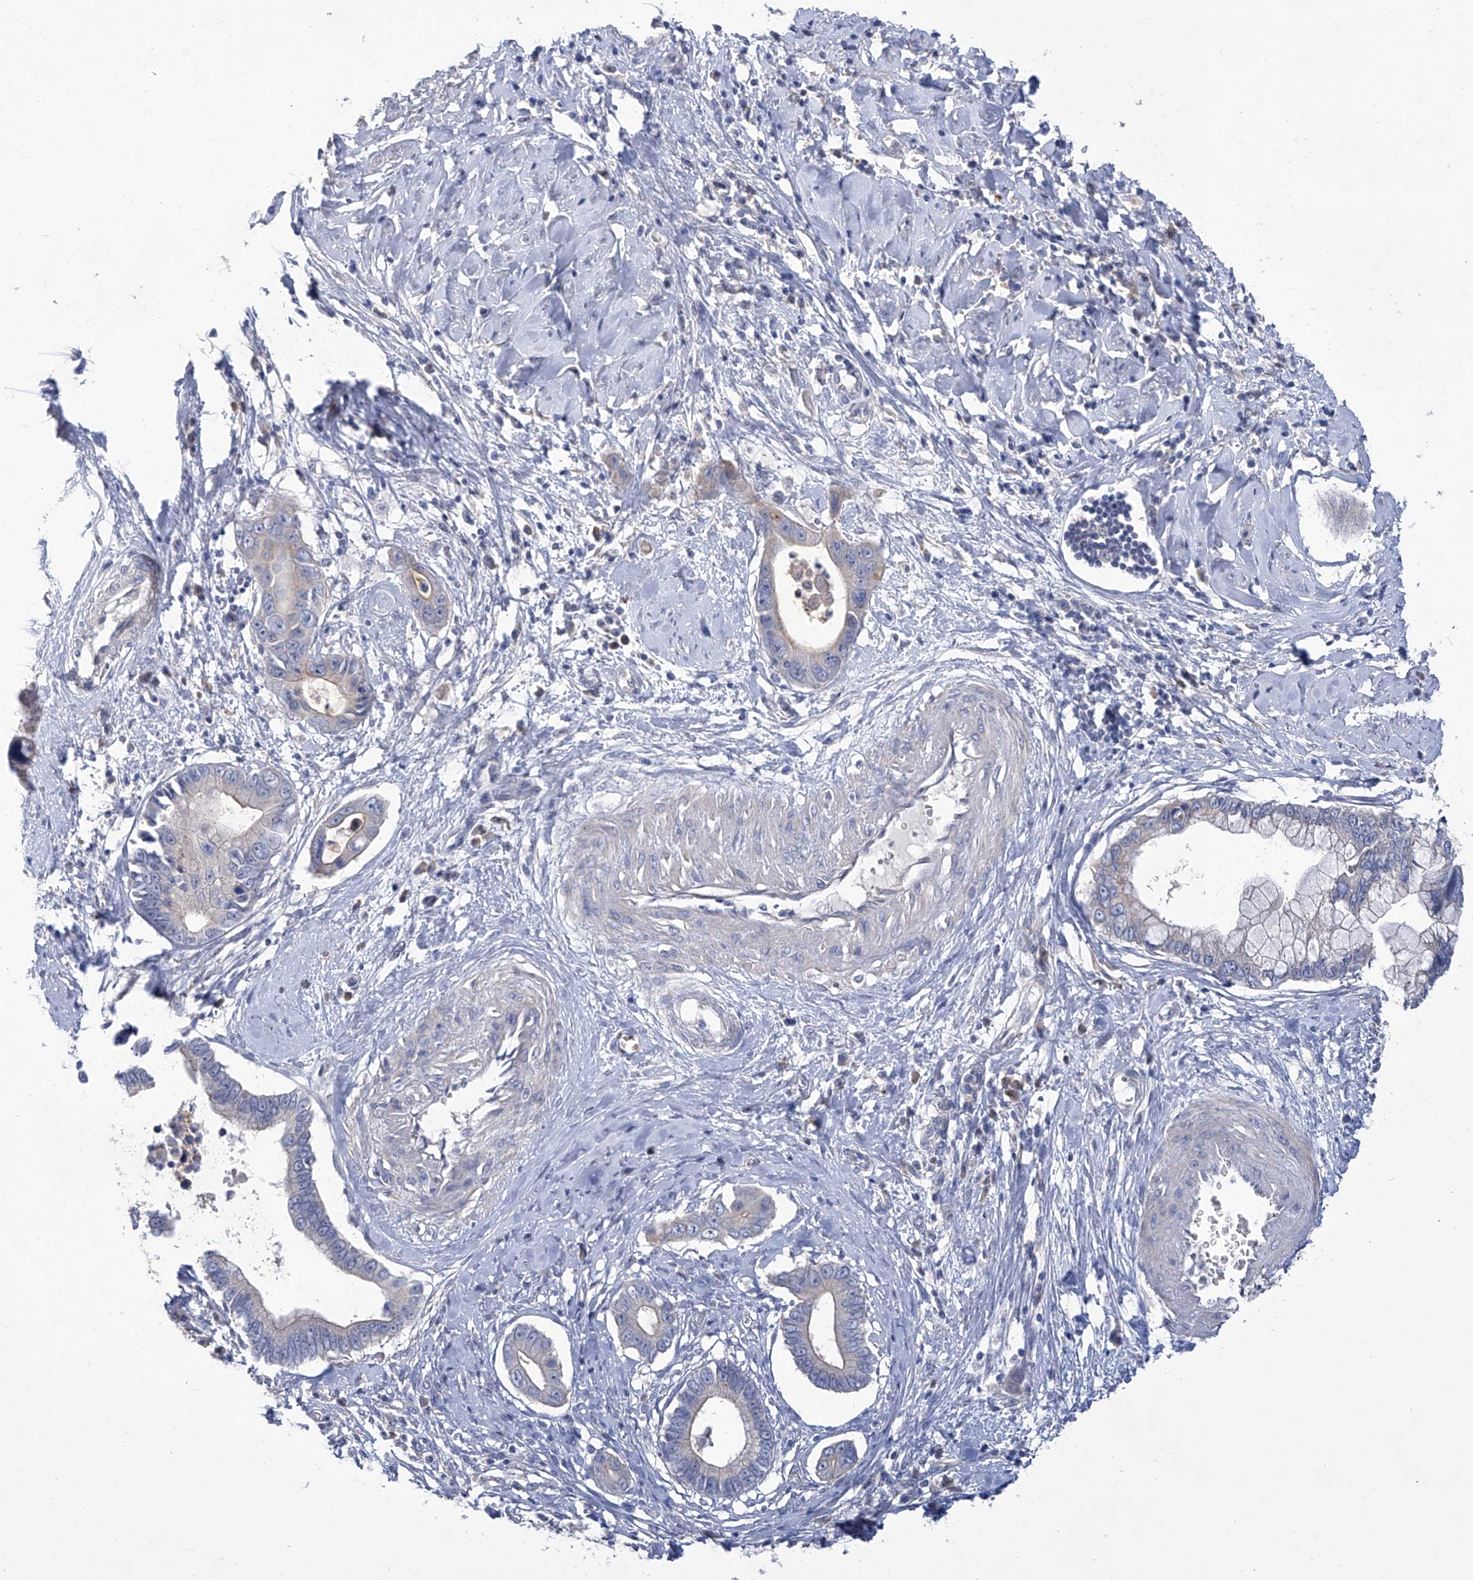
{"staining": {"intensity": "moderate", "quantity": "<25%", "location": "cytoplasmic/membranous"}, "tissue": "cervical cancer", "cell_type": "Tumor cells", "image_type": "cancer", "snomed": [{"axis": "morphology", "description": "Adenocarcinoma, NOS"}, {"axis": "topography", "description": "Cervix"}], "caption": "Protein staining displays moderate cytoplasmic/membranous staining in about <25% of tumor cells in cervical cancer (adenocarcinoma).", "gene": "PARD3", "patient": {"sex": "female", "age": 44}}